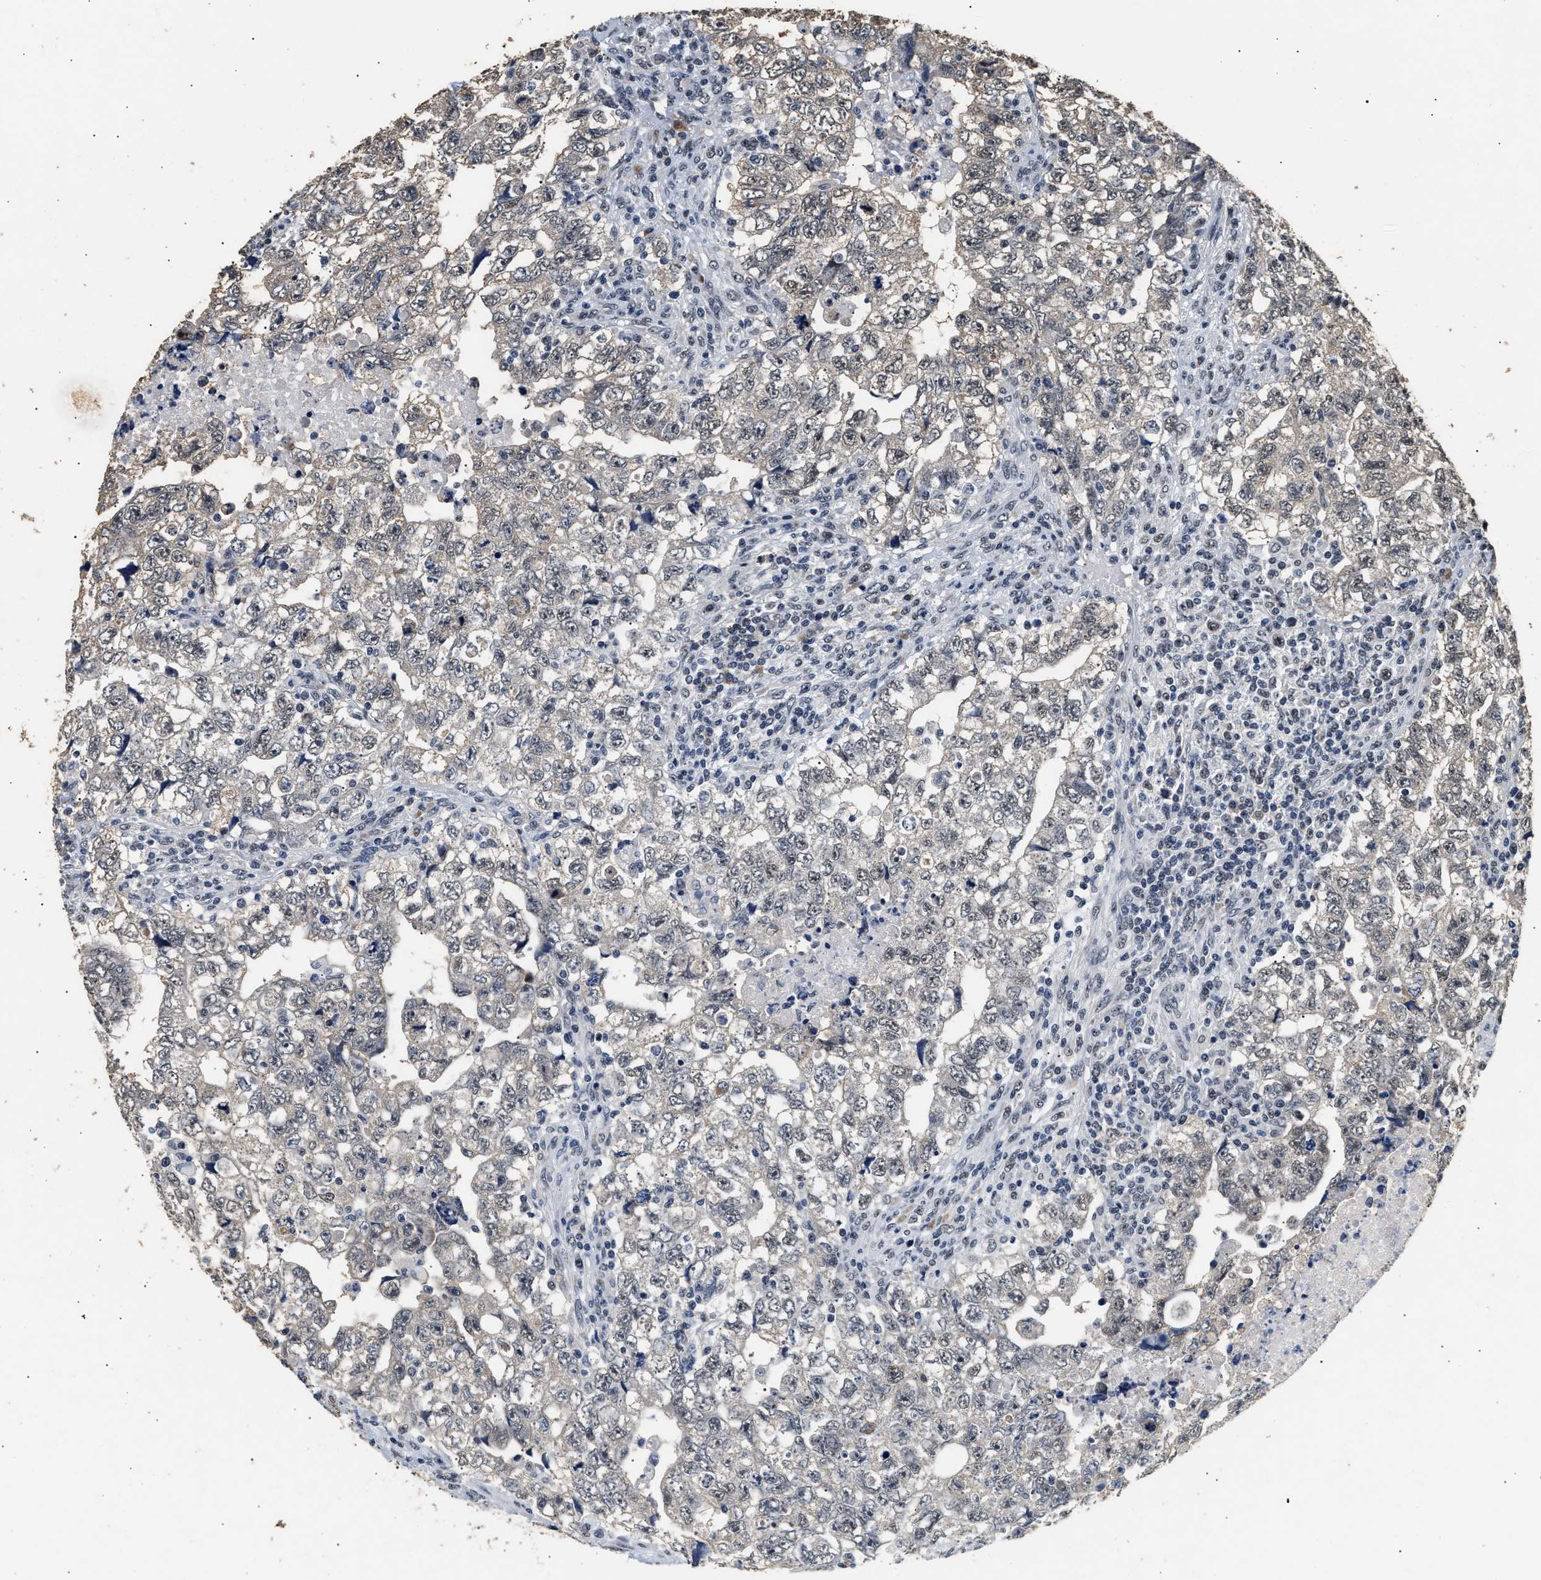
{"staining": {"intensity": "weak", "quantity": "<25%", "location": "nuclear"}, "tissue": "testis cancer", "cell_type": "Tumor cells", "image_type": "cancer", "snomed": [{"axis": "morphology", "description": "Carcinoma, Embryonal, NOS"}, {"axis": "topography", "description": "Testis"}], "caption": "This is an IHC histopathology image of embryonal carcinoma (testis). There is no expression in tumor cells.", "gene": "THOC1", "patient": {"sex": "male", "age": 36}}